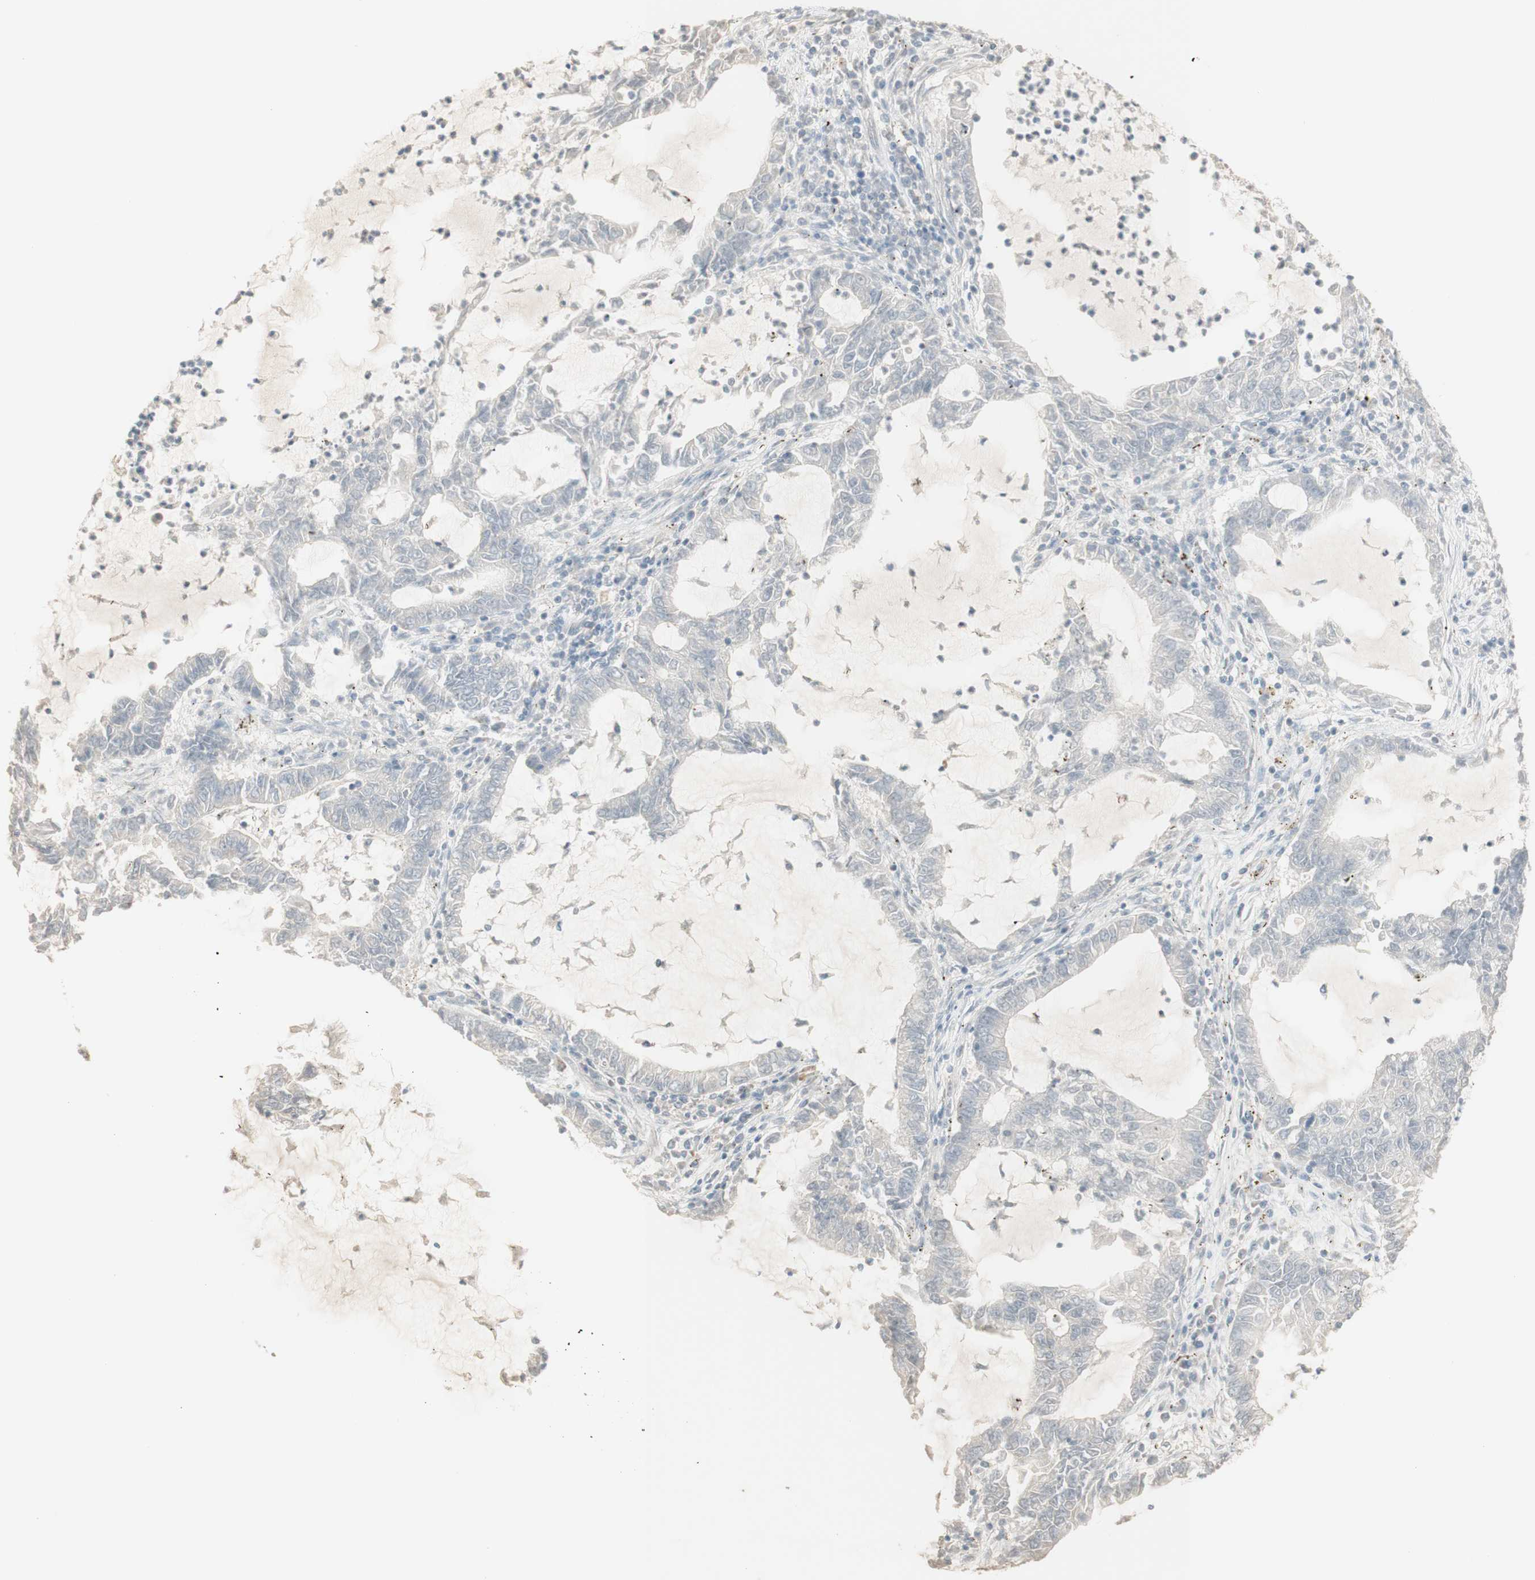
{"staining": {"intensity": "negative", "quantity": "none", "location": "none"}, "tissue": "lung cancer", "cell_type": "Tumor cells", "image_type": "cancer", "snomed": [{"axis": "morphology", "description": "Adenocarcinoma, NOS"}, {"axis": "topography", "description": "Lung"}], "caption": "Immunohistochemical staining of lung cancer shows no significant staining in tumor cells.", "gene": "PLCD4", "patient": {"sex": "female", "age": 51}}